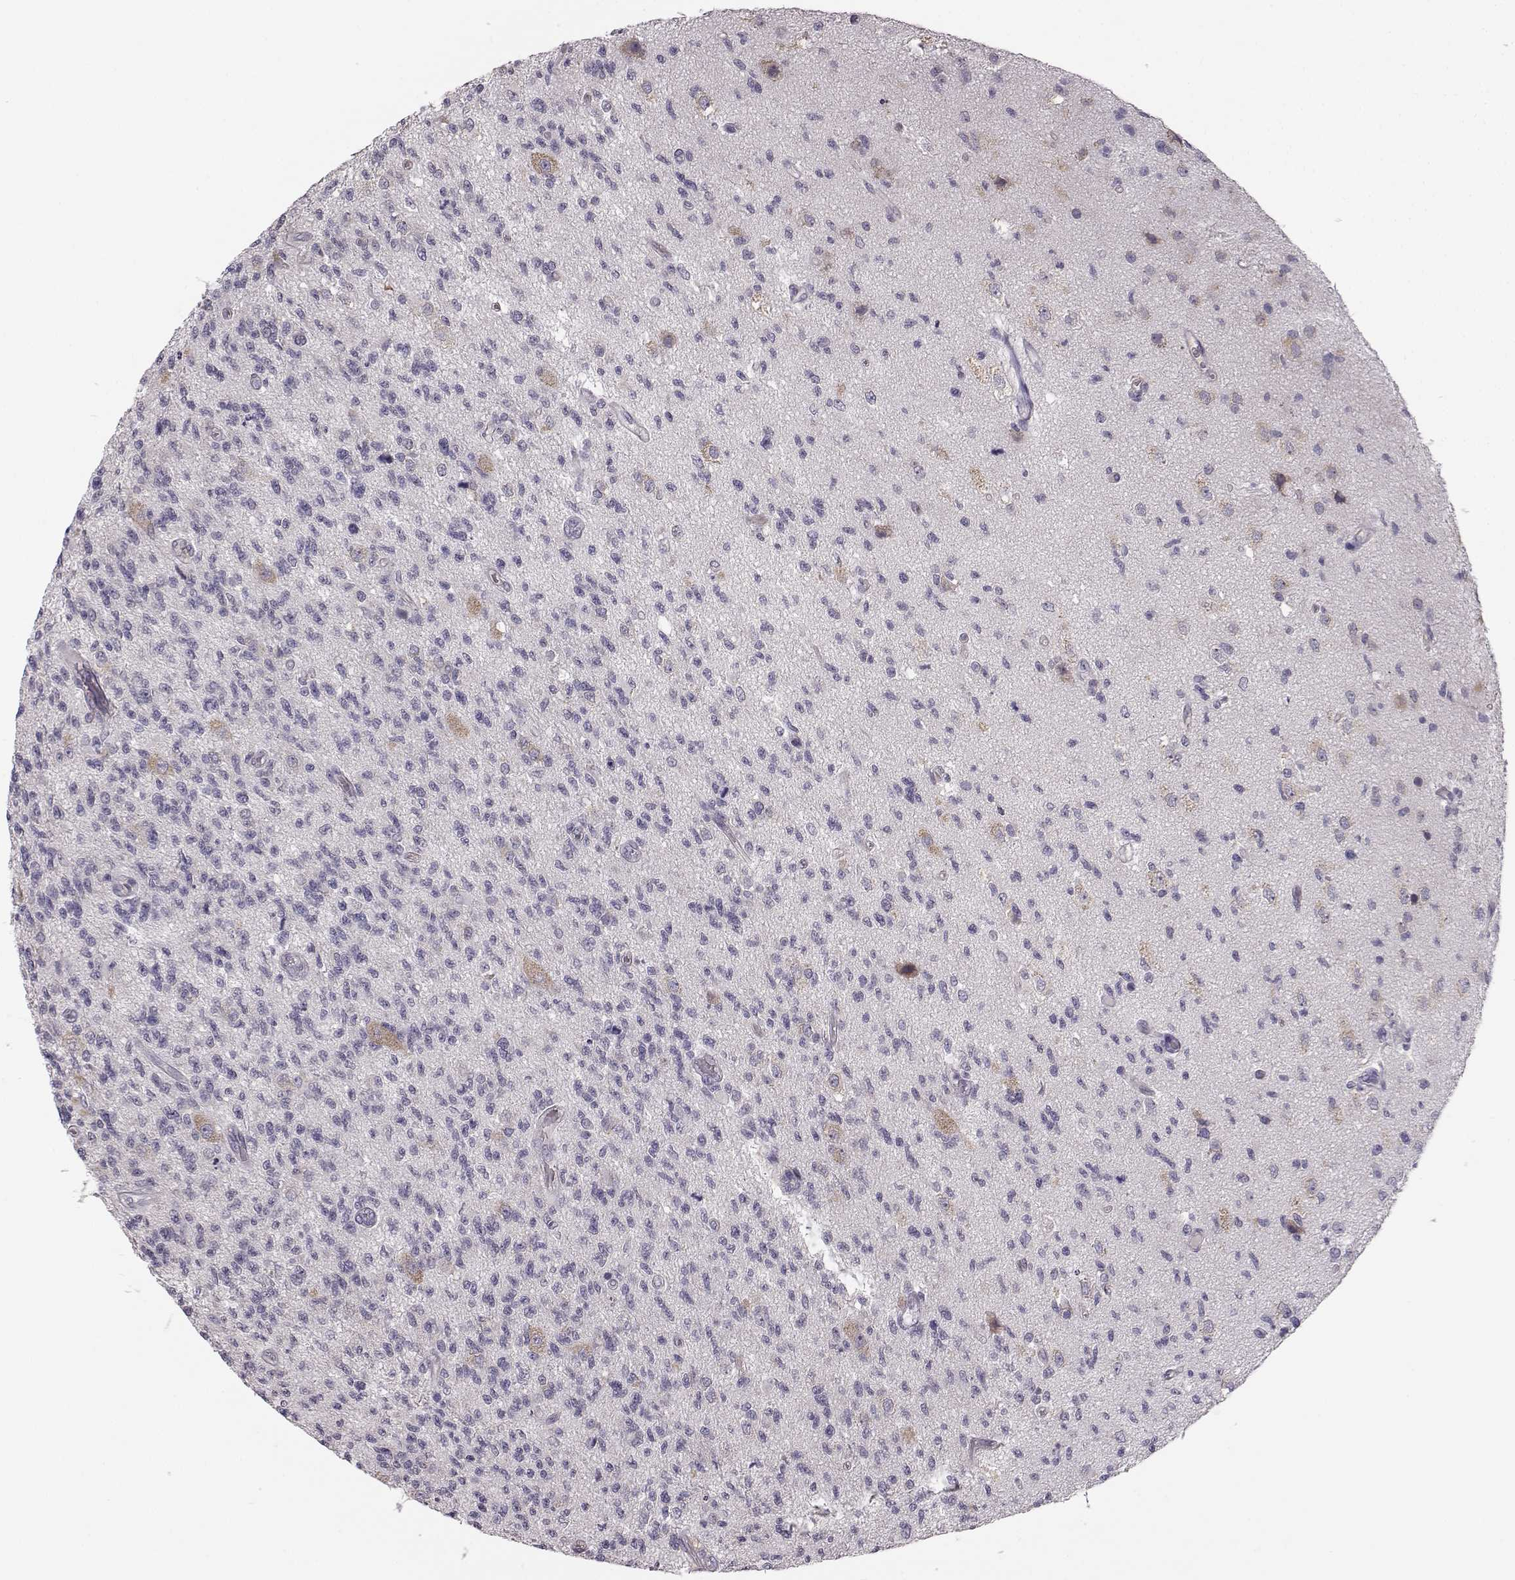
{"staining": {"intensity": "negative", "quantity": "none", "location": "none"}, "tissue": "glioma", "cell_type": "Tumor cells", "image_type": "cancer", "snomed": [{"axis": "morphology", "description": "Glioma, malignant, High grade"}, {"axis": "topography", "description": "Brain"}], "caption": "Tumor cells are negative for brown protein staining in malignant high-grade glioma.", "gene": "BFSP2", "patient": {"sex": "male", "age": 56}}